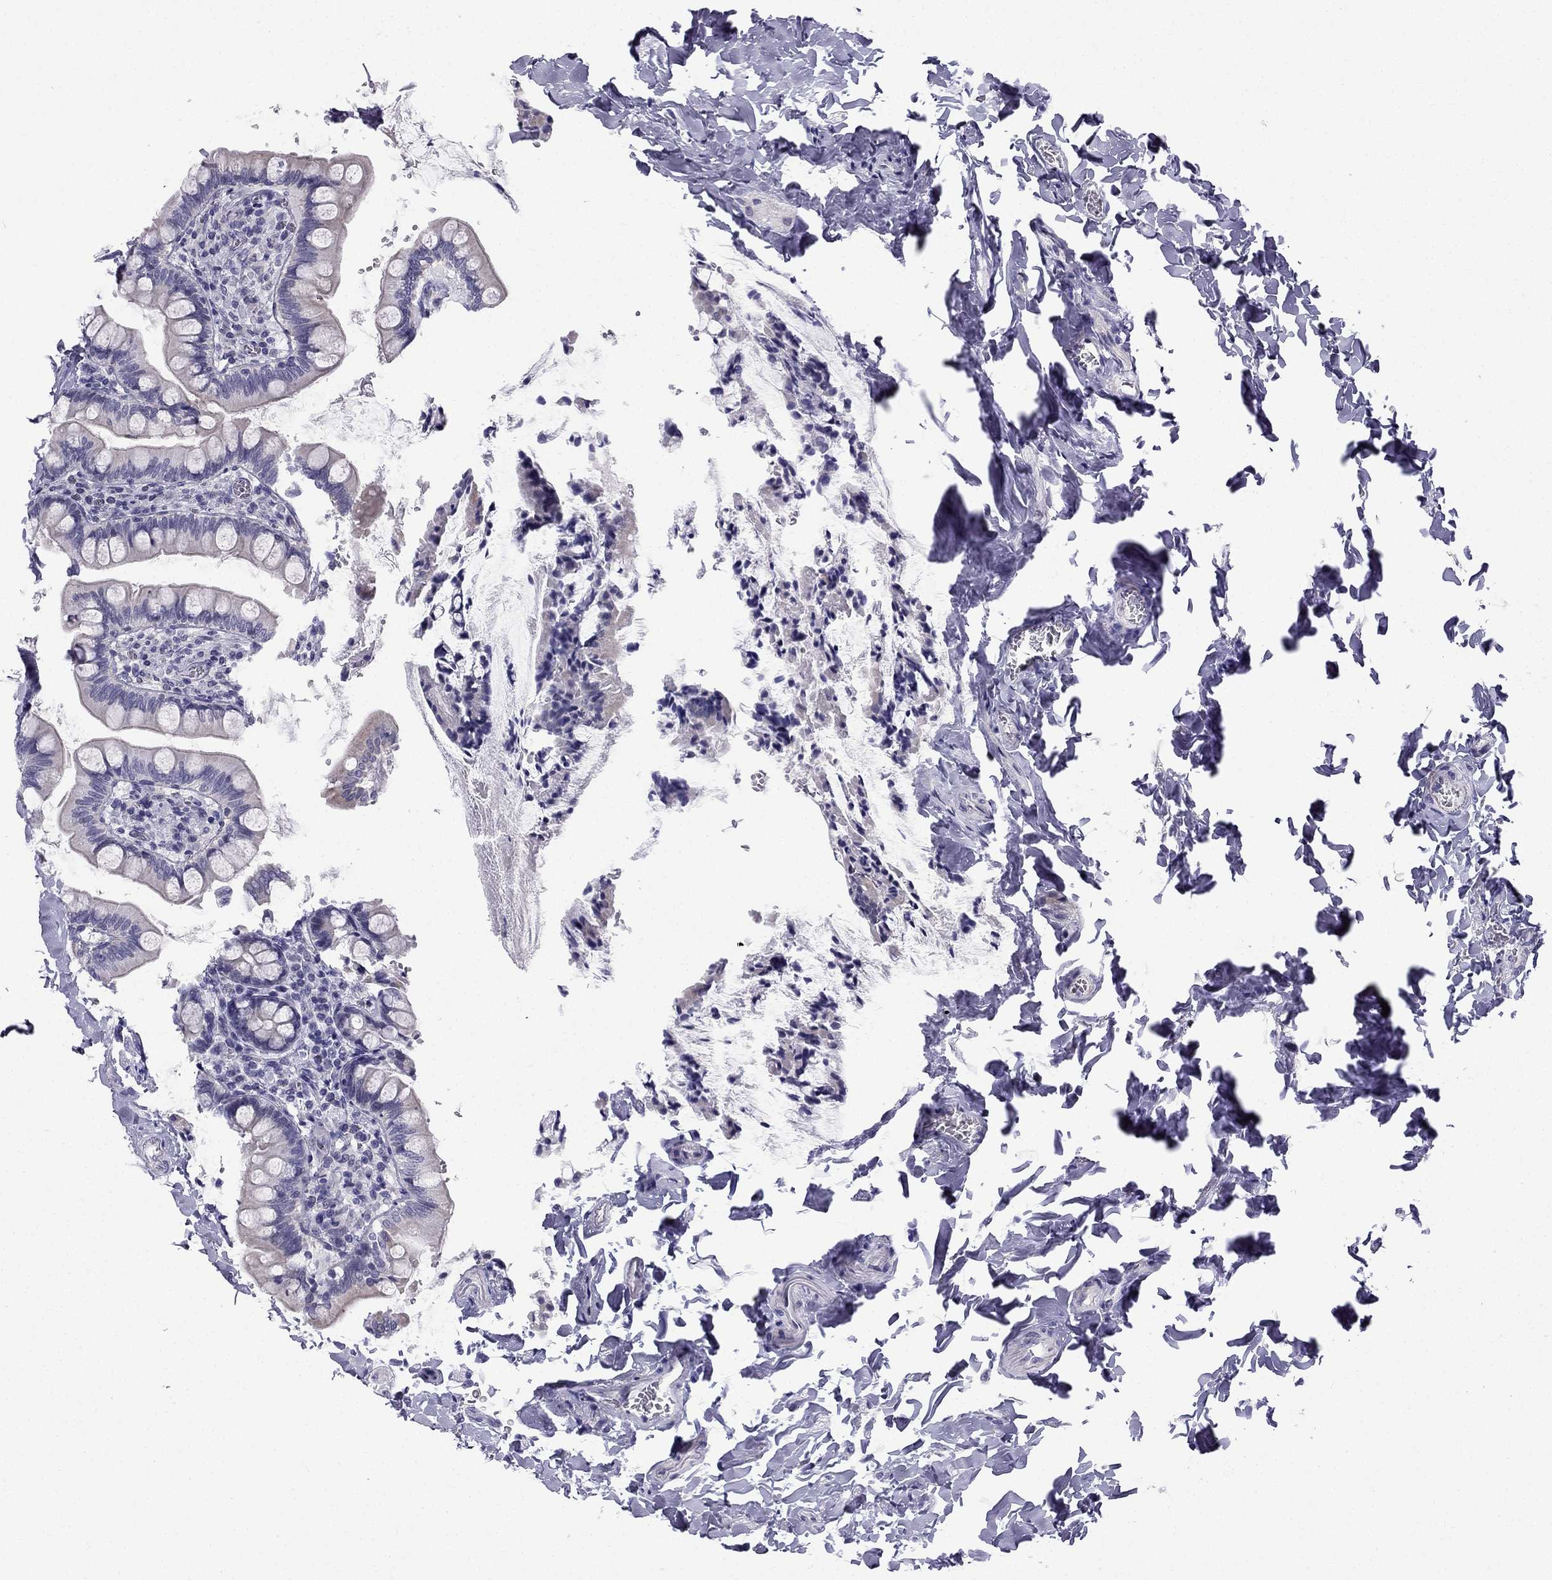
{"staining": {"intensity": "negative", "quantity": "none", "location": "none"}, "tissue": "small intestine", "cell_type": "Glandular cells", "image_type": "normal", "snomed": [{"axis": "morphology", "description": "Normal tissue, NOS"}, {"axis": "topography", "description": "Small intestine"}], "caption": "Immunohistochemical staining of benign small intestine exhibits no significant positivity in glandular cells. The staining is performed using DAB brown chromogen with nuclei counter-stained in using hematoxylin.", "gene": "CFAP53", "patient": {"sex": "female", "age": 56}}